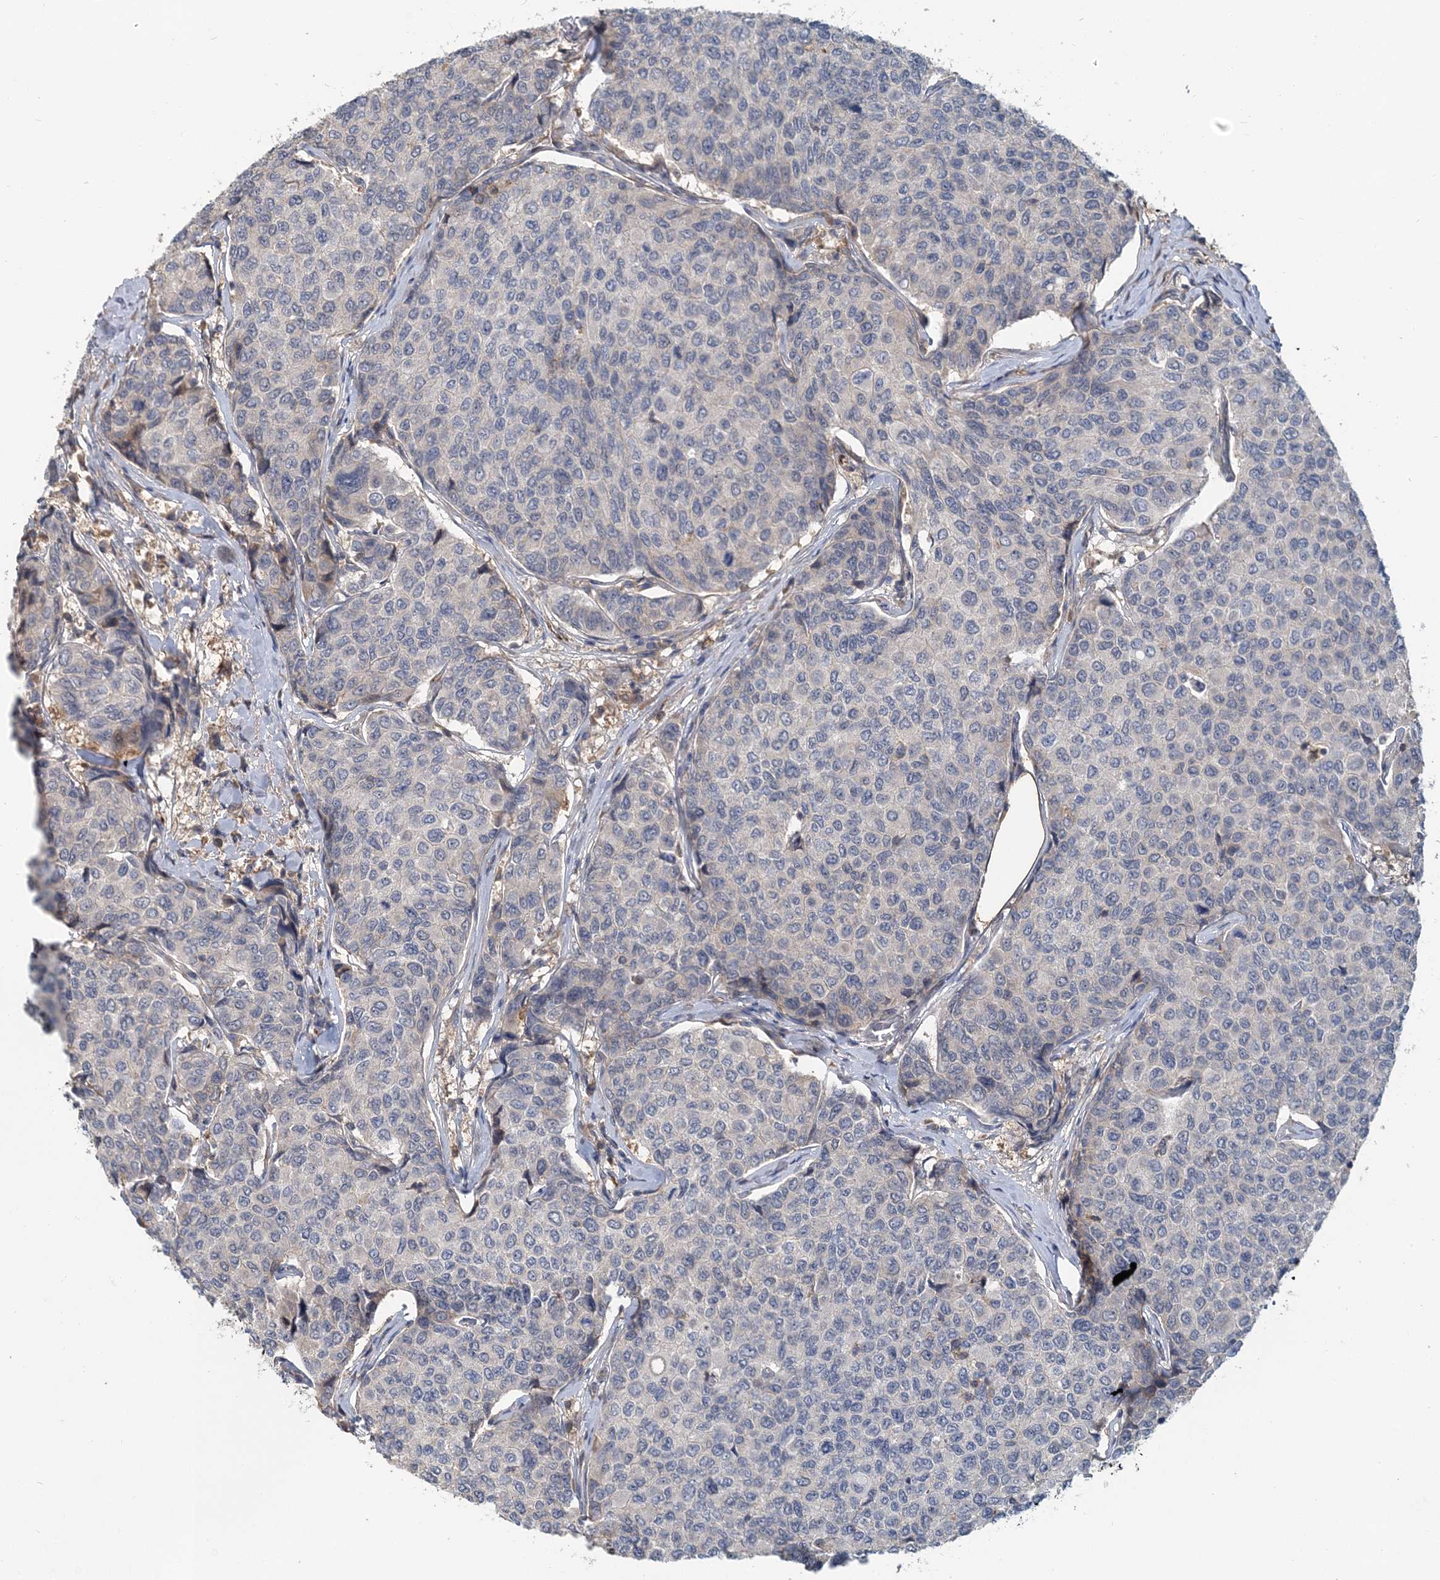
{"staining": {"intensity": "negative", "quantity": "none", "location": "none"}, "tissue": "breast cancer", "cell_type": "Tumor cells", "image_type": "cancer", "snomed": [{"axis": "morphology", "description": "Duct carcinoma"}, {"axis": "topography", "description": "Breast"}], "caption": "Immunohistochemistry (IHC) of human breast cancer shows no staining in tumor cells. (Immunohistochemistry, brightfield microscopy, high magnification).", "gene": "RNF25", "patient": {"sex": "female", "age": 55}}